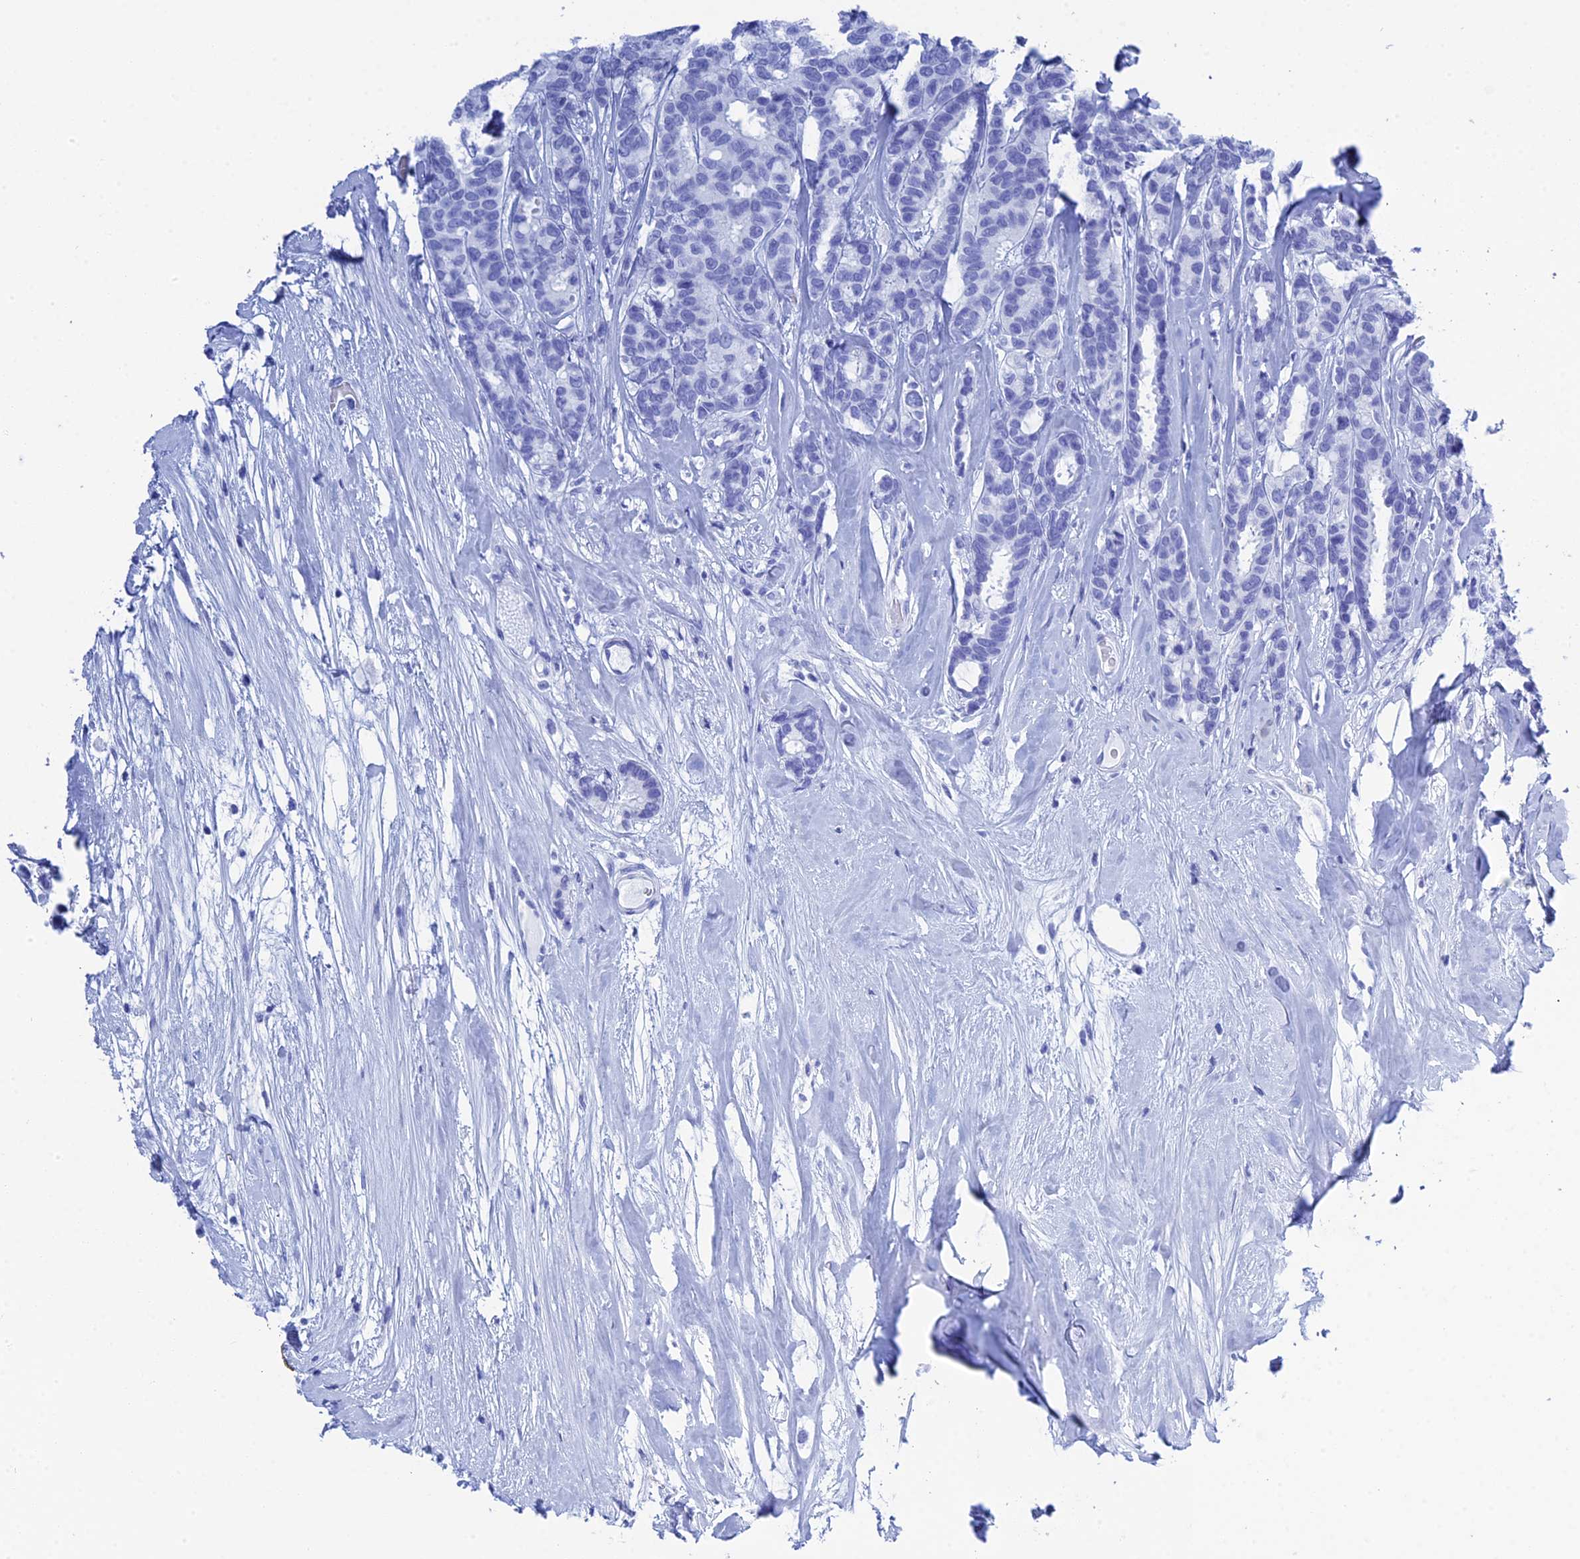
{"staining": {"intensity": "negative", "quantity": "none", "location": "none"}, "tissue": "breast cancer", "cell_type": "Tumor cells", "image_type": "cancer", "snomed": [{"axis": "morphology", "description": "Duct carcinoma"}, {"axis": "topography", "description": "Breast"}], "caption": "Human infiltrating ductal carcinoma (breast) stained for a protein using immunohistochemistry exhibits no staining in tumor cells.", "gene": "TEX101", "patient": {"sex": "female", "age": 87}}